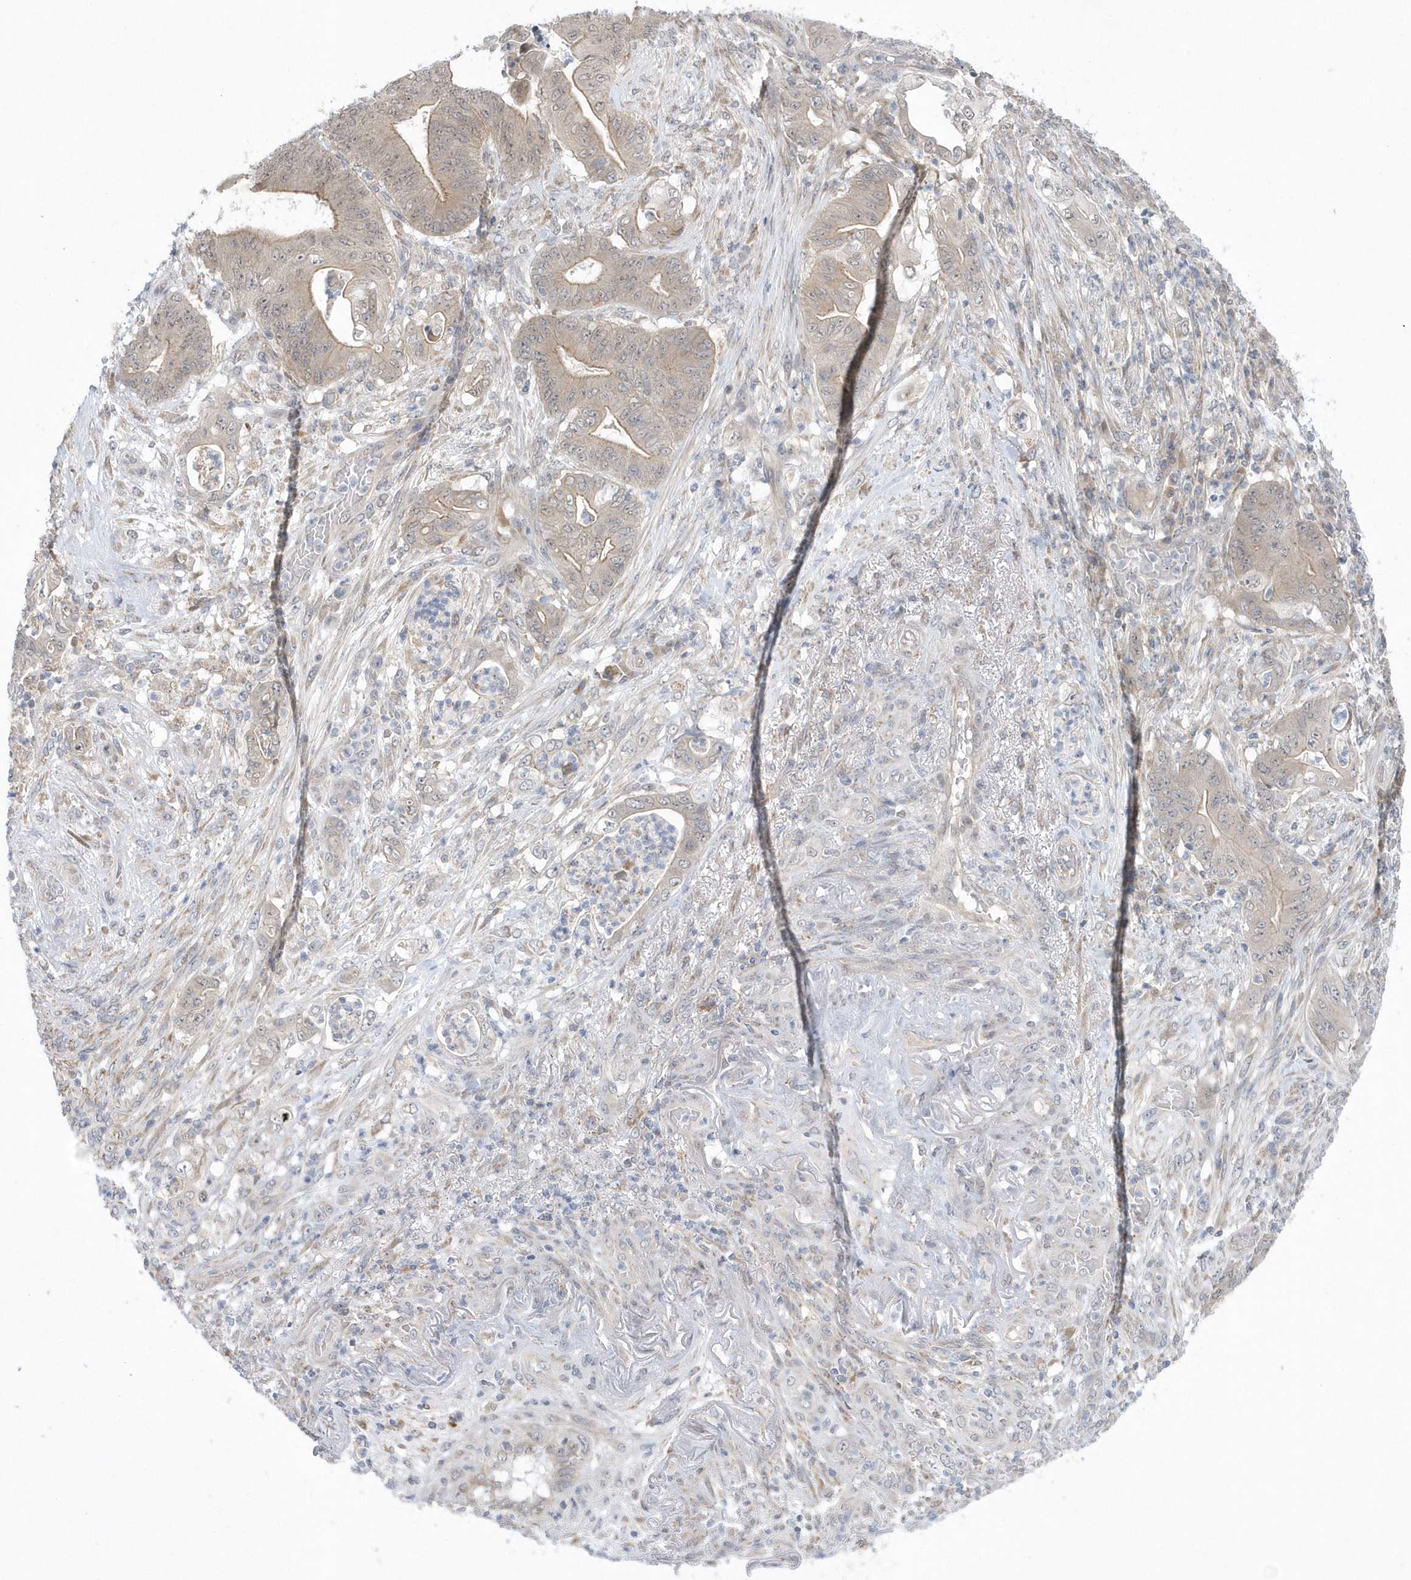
{"staining": {"intensity": "moderate", "quantity": ">75%", "location": "cytoplasmic/membranous"}, "tissue": "stomach cancer", "cell_type": "Tumor cells", "image_type": "cancer", "snomed": [{"axis": "morphology", "description": "Adenocarcinoma, NOS"}, {"axis": "topography", "description": "Stomach"}], "caption": "Stomach cancer stained for a protein (brown) exhibits moderate cytoplasmic/membranous positive staining in about >75% of tumor cells.", "gene": "ZC3H12D", "patient": {"sex": "female", "age": 73}}